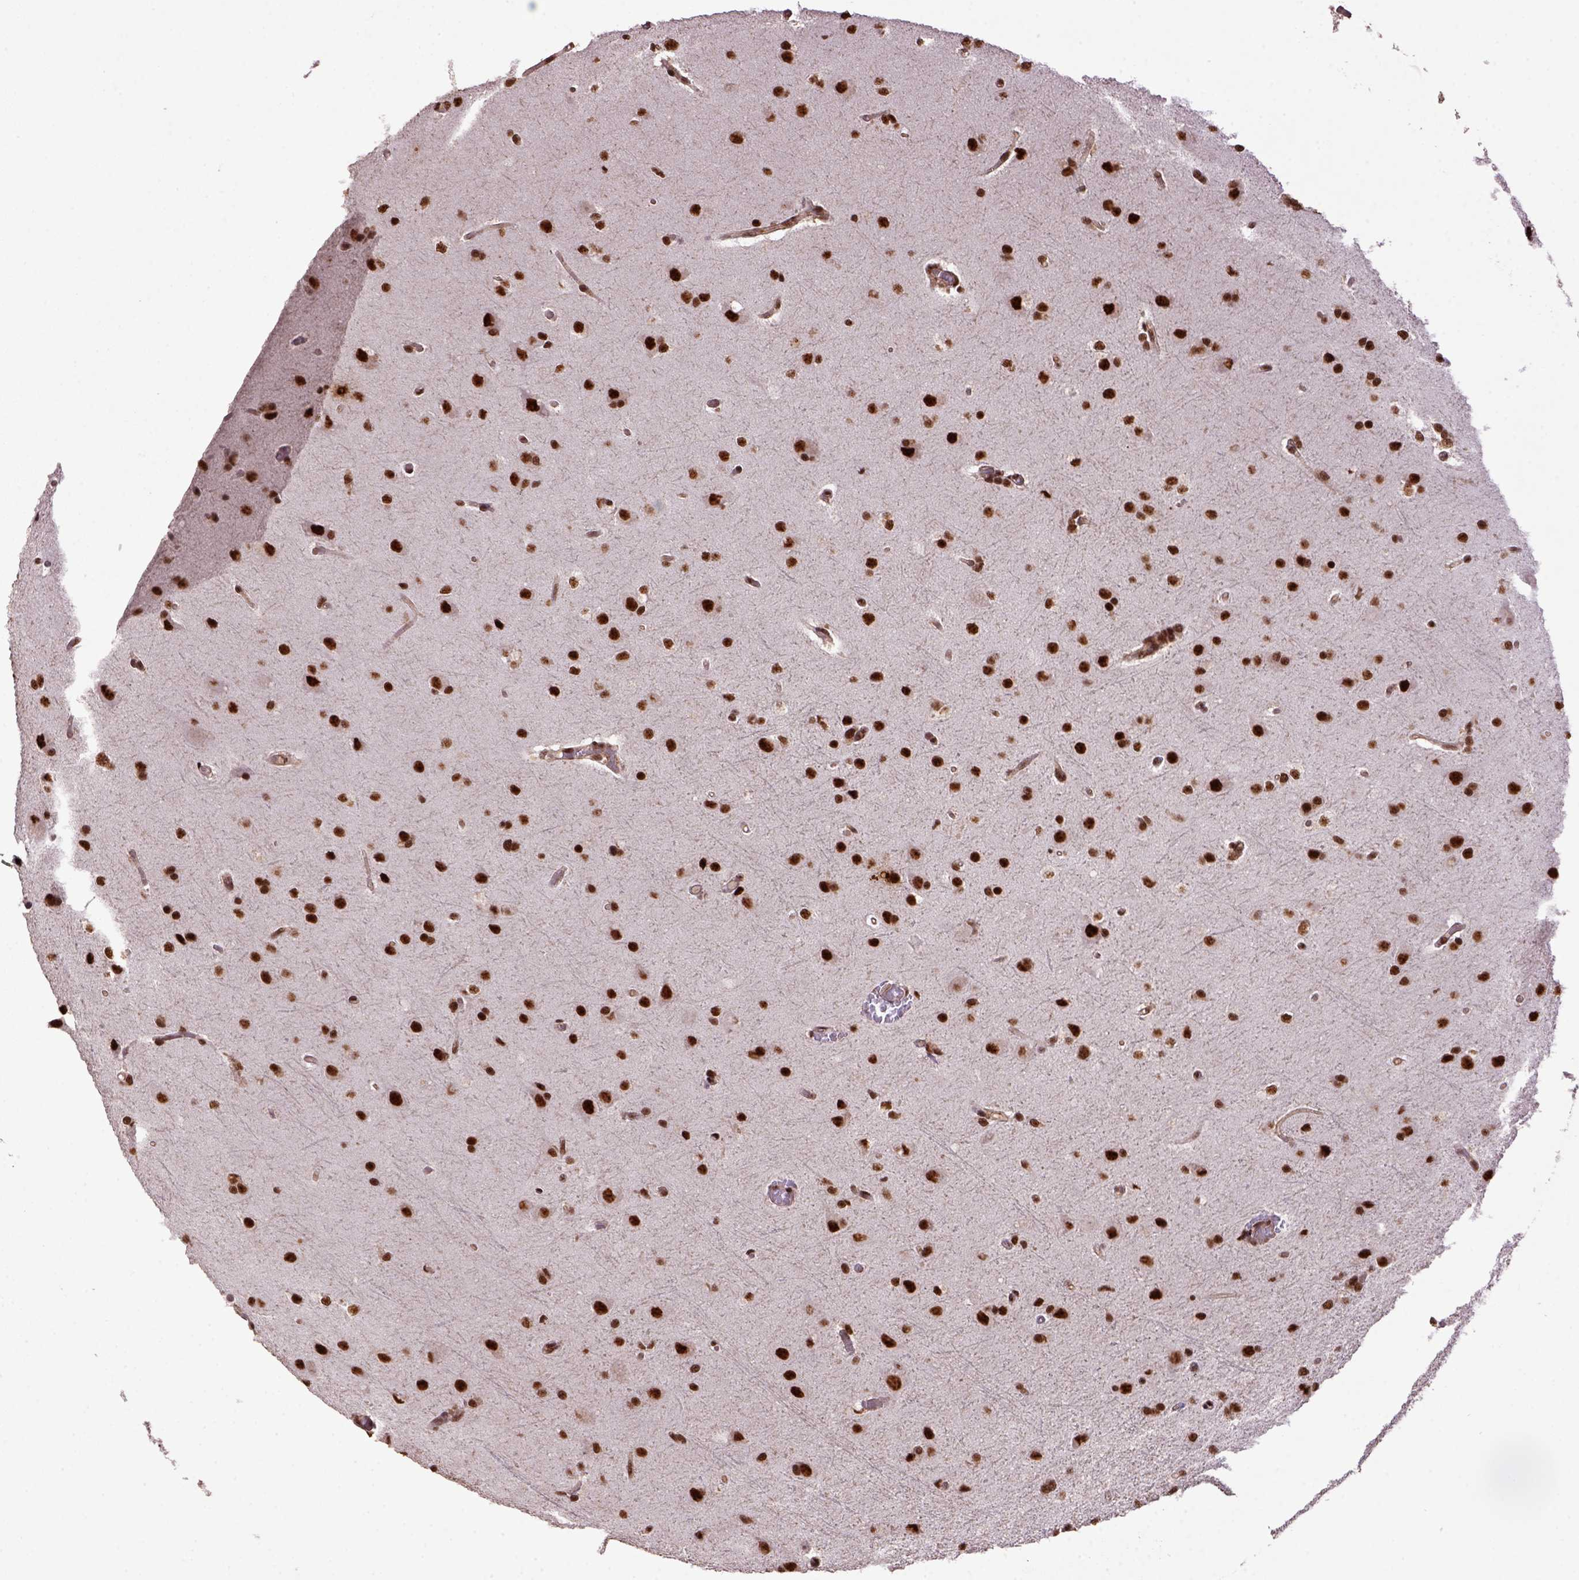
{"staining": {"intensity": "strong", "quantity": ">75%", "location": "nuclear"}, "tissue": "glioma", "cell_type": "Tumor cells", "image_type": "cancer", "snomed": [{"axis": "morphology", "description": "Glioma, malignant, High grade"}, {"axis": "topography", "description": "Brain"}], "caption": "Strong nuclear protein positivity is identified in about >75% of tumor cells in high-grade glioma (malignant).", "gene": "PPIG", "patient": {"sex": "male", "age": 68}}